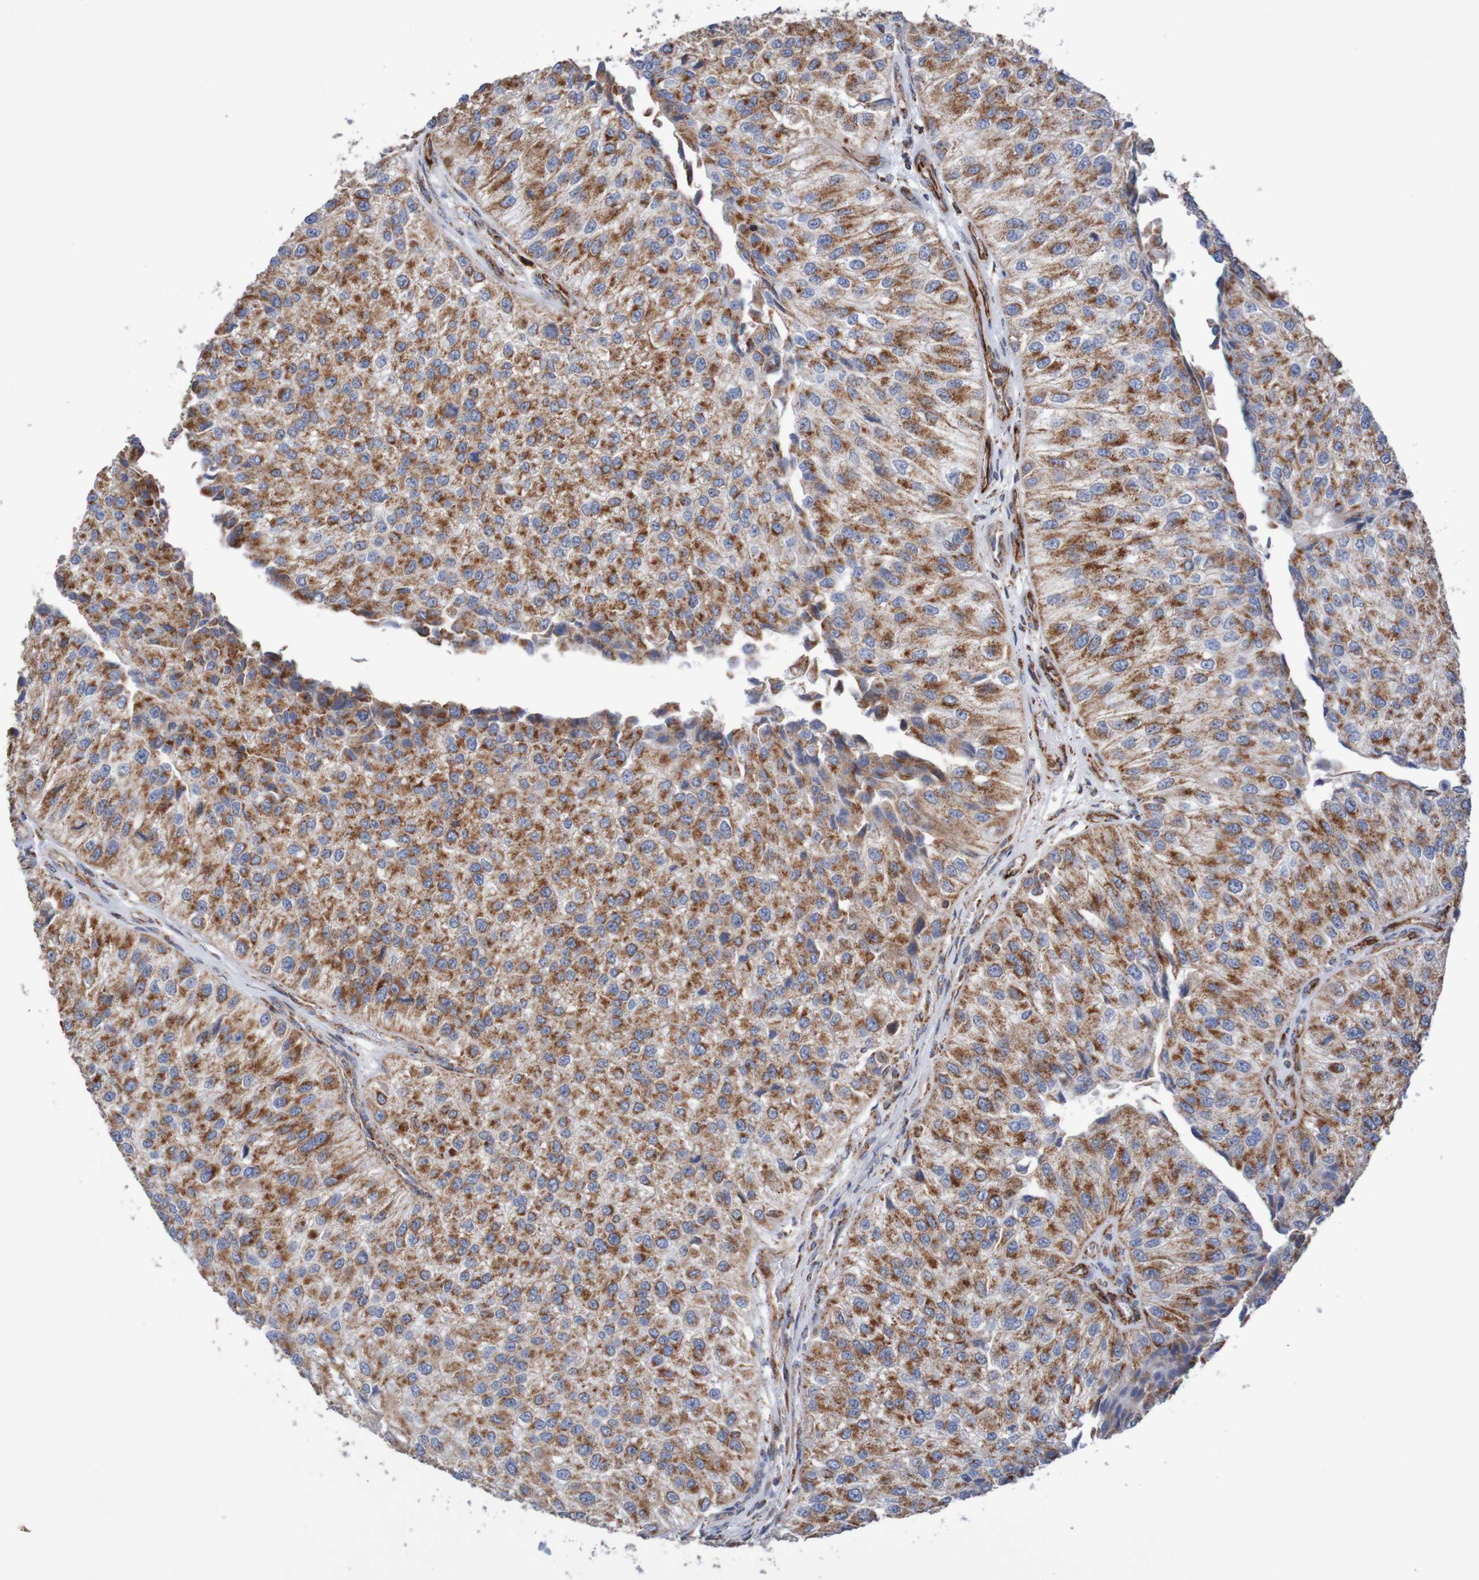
{"staining": {"intensity": "strong", "quantity": ">75%", "location": "cytoplasmic/membranous"}, "tissue": "urothelial cancer", "cell_type": "Tumor cells", "image_type": "cancer", "snomed": [{"axis": "morphology", "description": "Urothelial carcinoma, High grade"}, {"axis": "topography", "description": "Kidney"}, {"axis": "topography", "description": "Urinary bladder"}], "caption": "High-magnification brightfield microscopy of urothelial carcinoma (high-grade) stained with DAB (brown) and counterstained with hematoxylin (blue). tumor cells exhibit strong cytoplasmic/membranous staining is identified in about>75% of cells.", "gene": "MMEL1", "patient": {"sex": "male", "age": 77}}